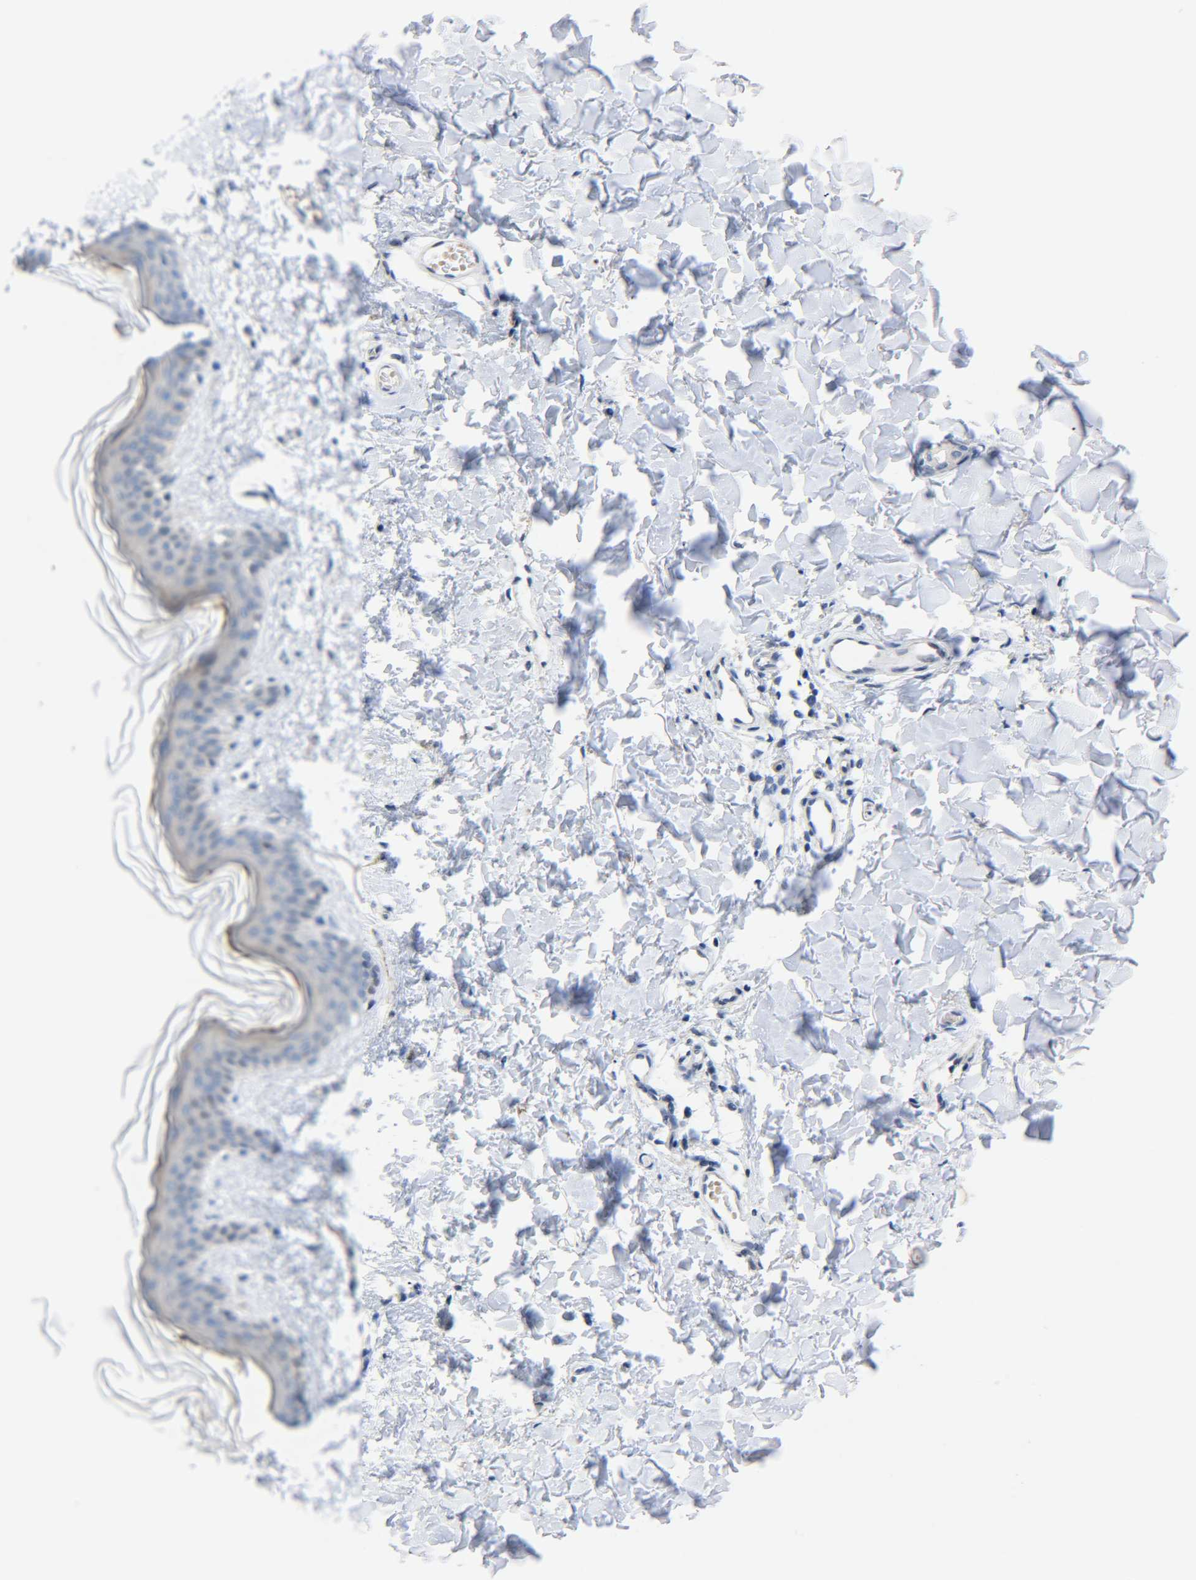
{"staining": {"intensity": "negative", "quantity": "none", "location": "none"}, "tissue": "skin", "cell_type": "Fibroblasts", "image_type": "normal", "snomed": [{"axis": "morphology", "description": "Normal tissue, NOS"}, {"axis": "topography", "description": "Skin"}], "caption": "Skin stained for a protein using immunohistochemistry (IHC) shows no expression fibroblasts.", "gene": "CMTM1", "patient": {"sex": "female", "age": 41}}